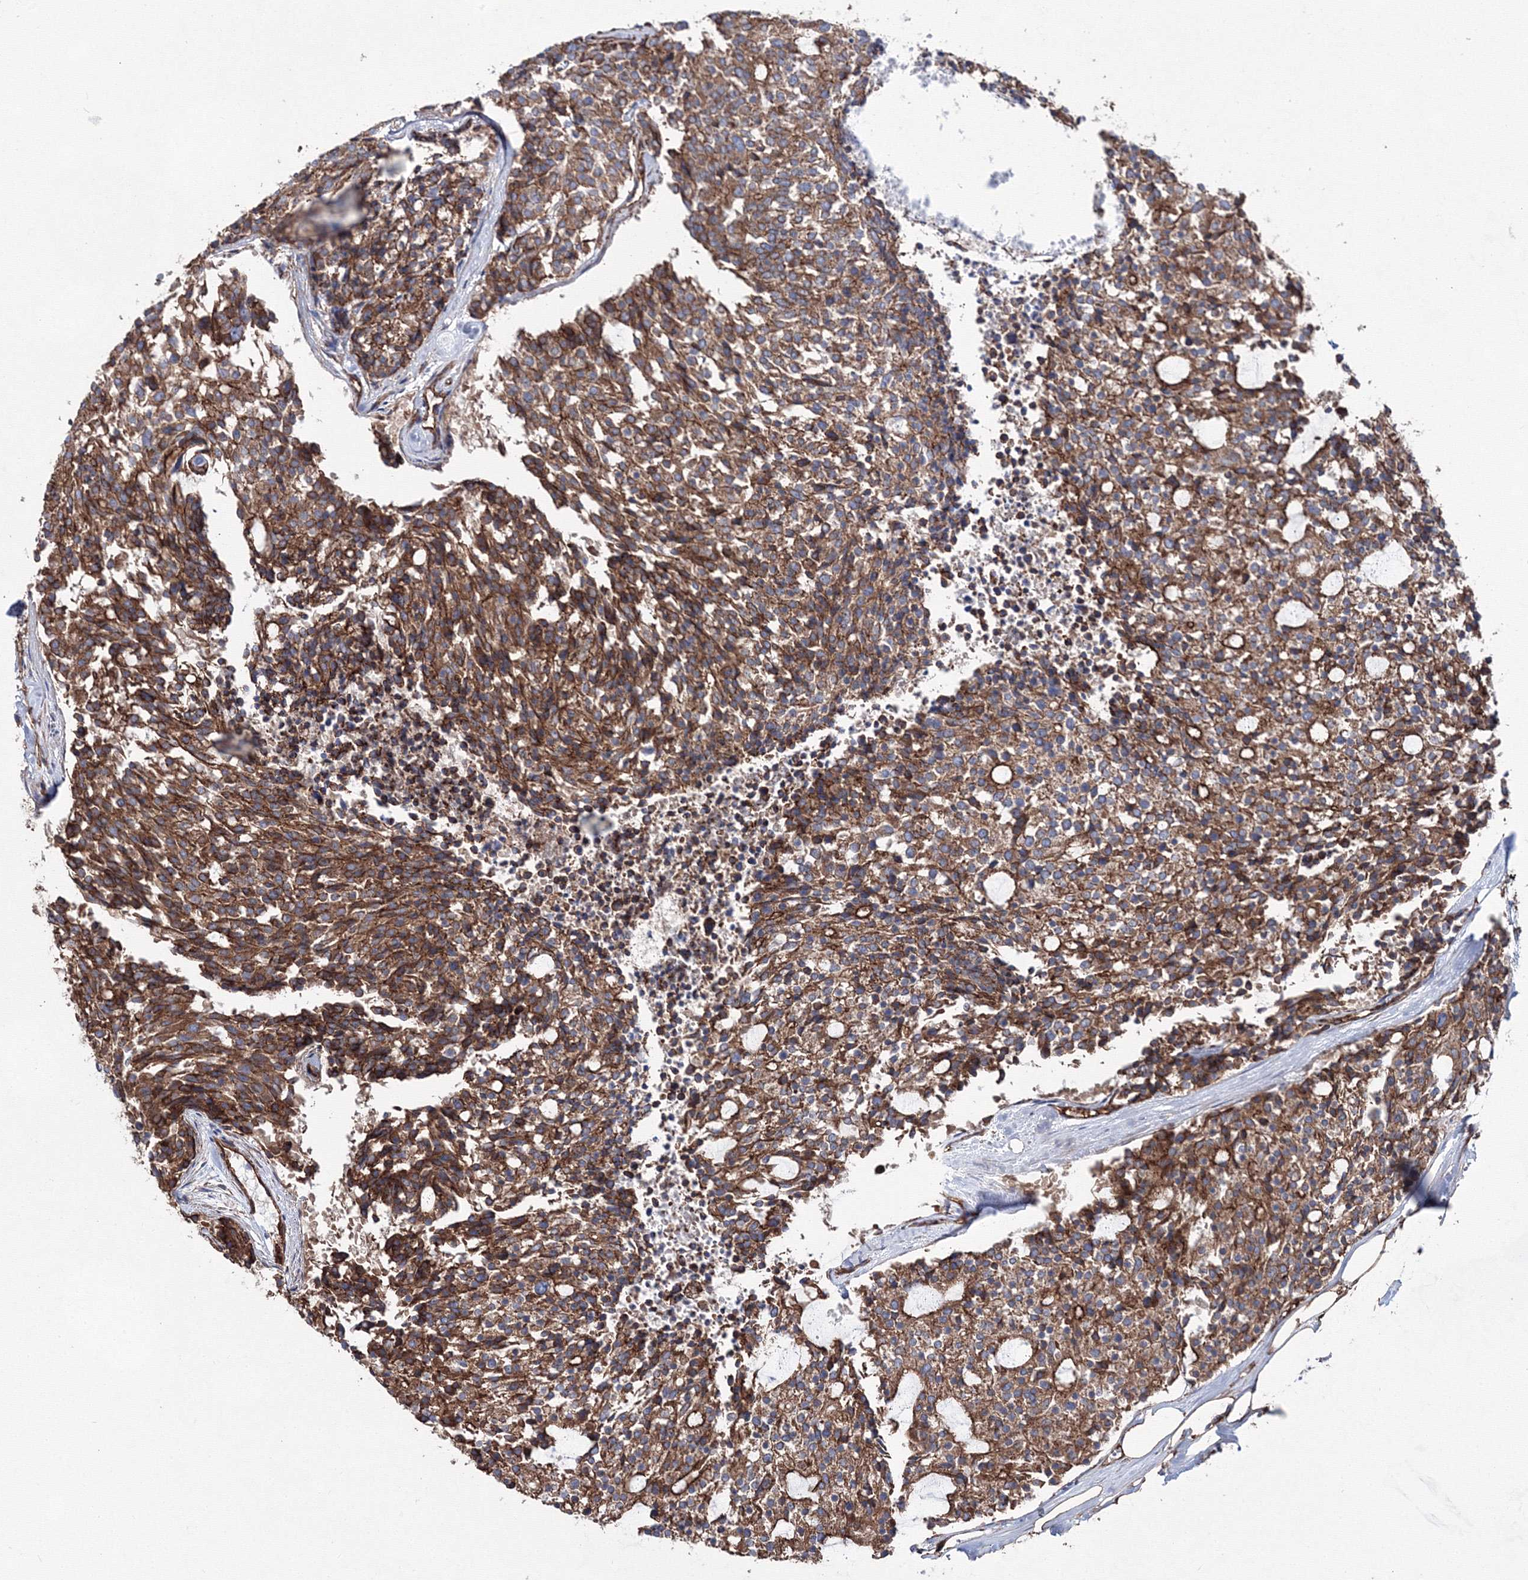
{"staining": {"intensity": "moderate", "quantity": ">75%", "location": "cytoplasmic/membranous"}, "tissue": "carcinoid", "cell_type": "Tumor cells", "image_type": "cancer", "snomed": [{"axis": "morphology", "description": "Carcinoid, malignant, NOS"}, {"axis": "topography", "description": "Pancreas"}], "caption": "Carcinoid was stained to show a protein in brown. There is medium levels of moderate cytoplasmic/membranous positivity in about >75% of tumor cells.", "gene": "ANKRD37", "patient": {"sex": "female", "age": 54}}